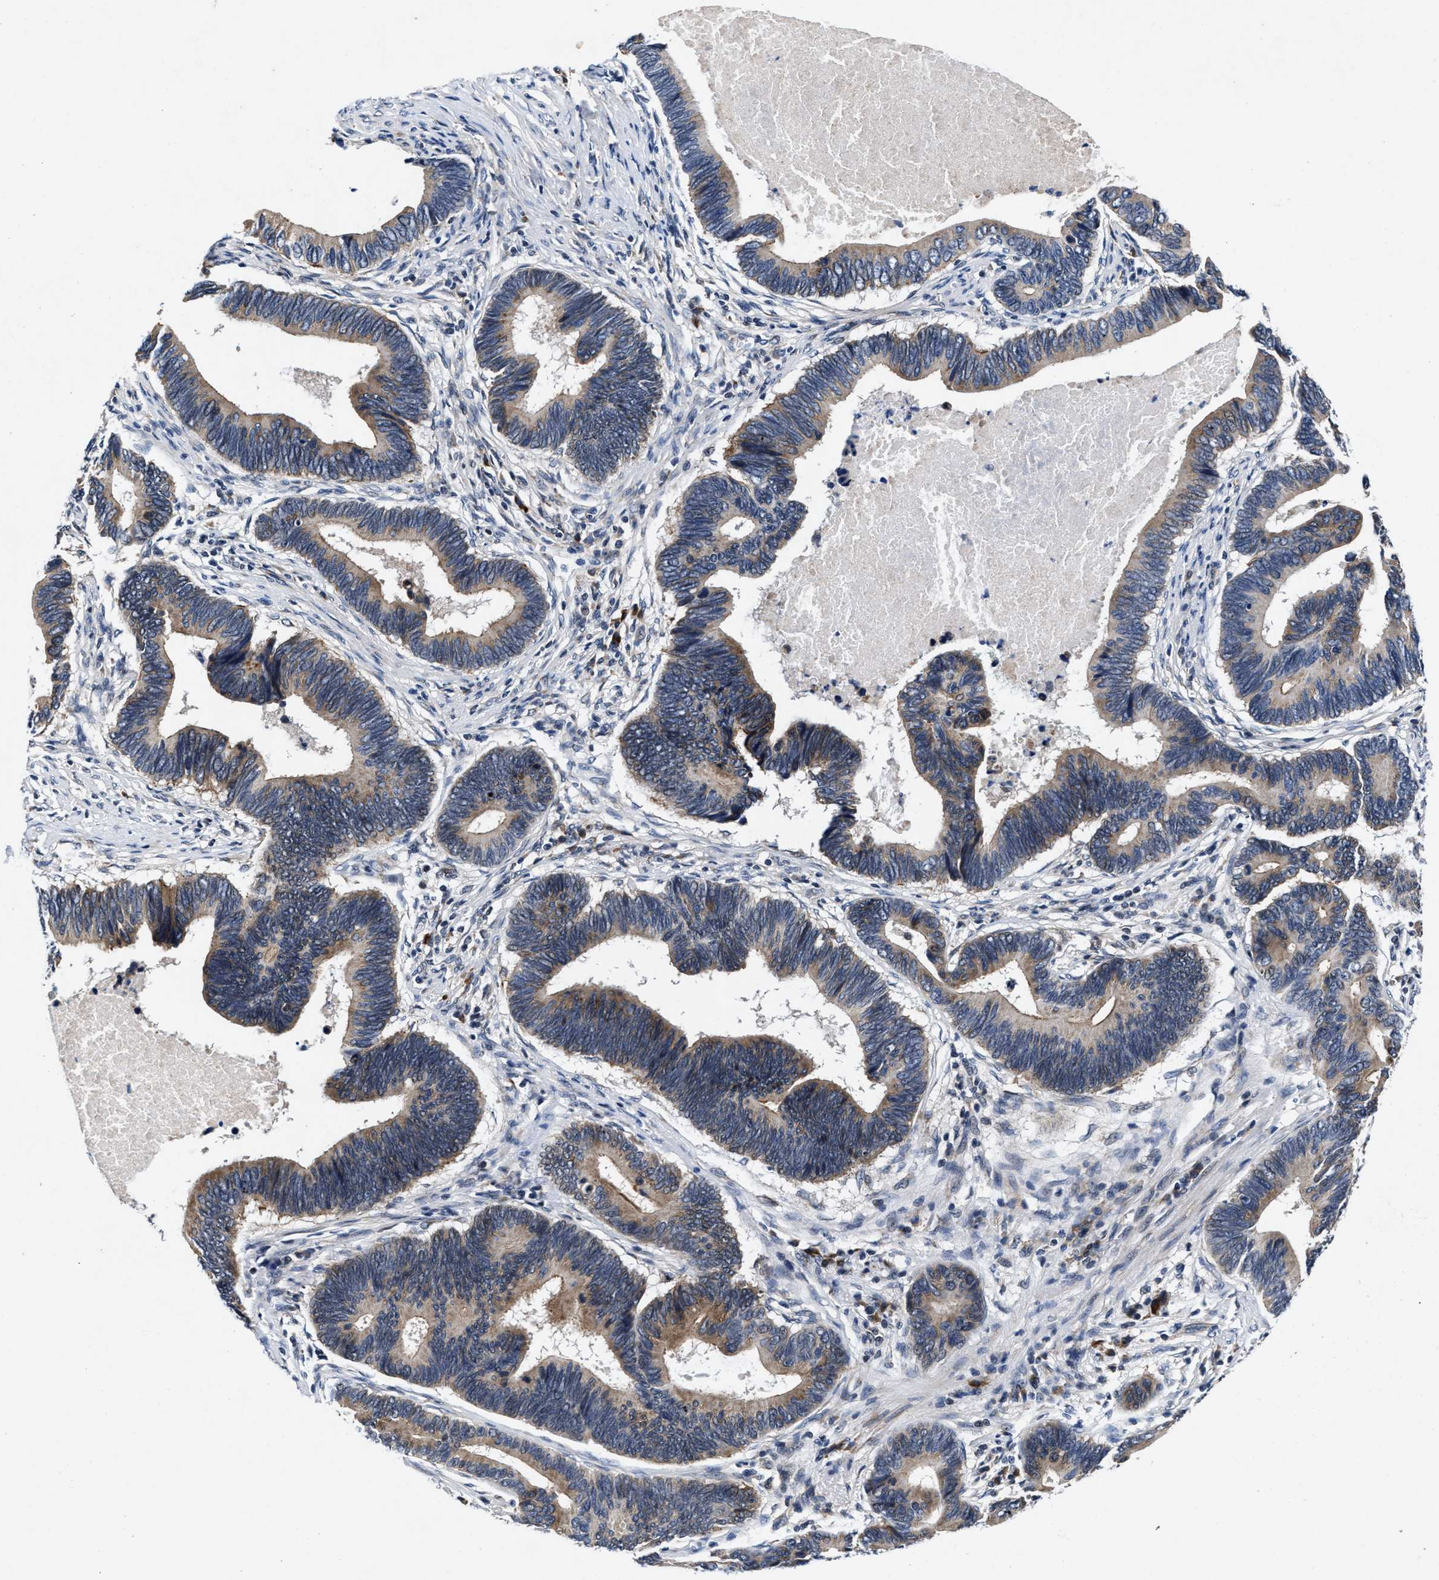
{"staining": {"intensity": "moderate", "quantity": ">75%", "location": "cytoplasmic/membranous"}, "tissue": "pancreatic cancer", "cell_type": "Tumor cells", "image_type": "cancer", "snomed": [{"axis": "morphology", "description": "Adenocarcinoma, NOS"}, {"axis": "topography", "description": "Pancreas"}], "caption": "IHC of pancreatic cancer displays medium levels of moderate cytoplasmic/membranous expression in approximately >75% of tumor cells.", "gene": "TMEM53", "patient": {"sex": "female", "age": 70}}